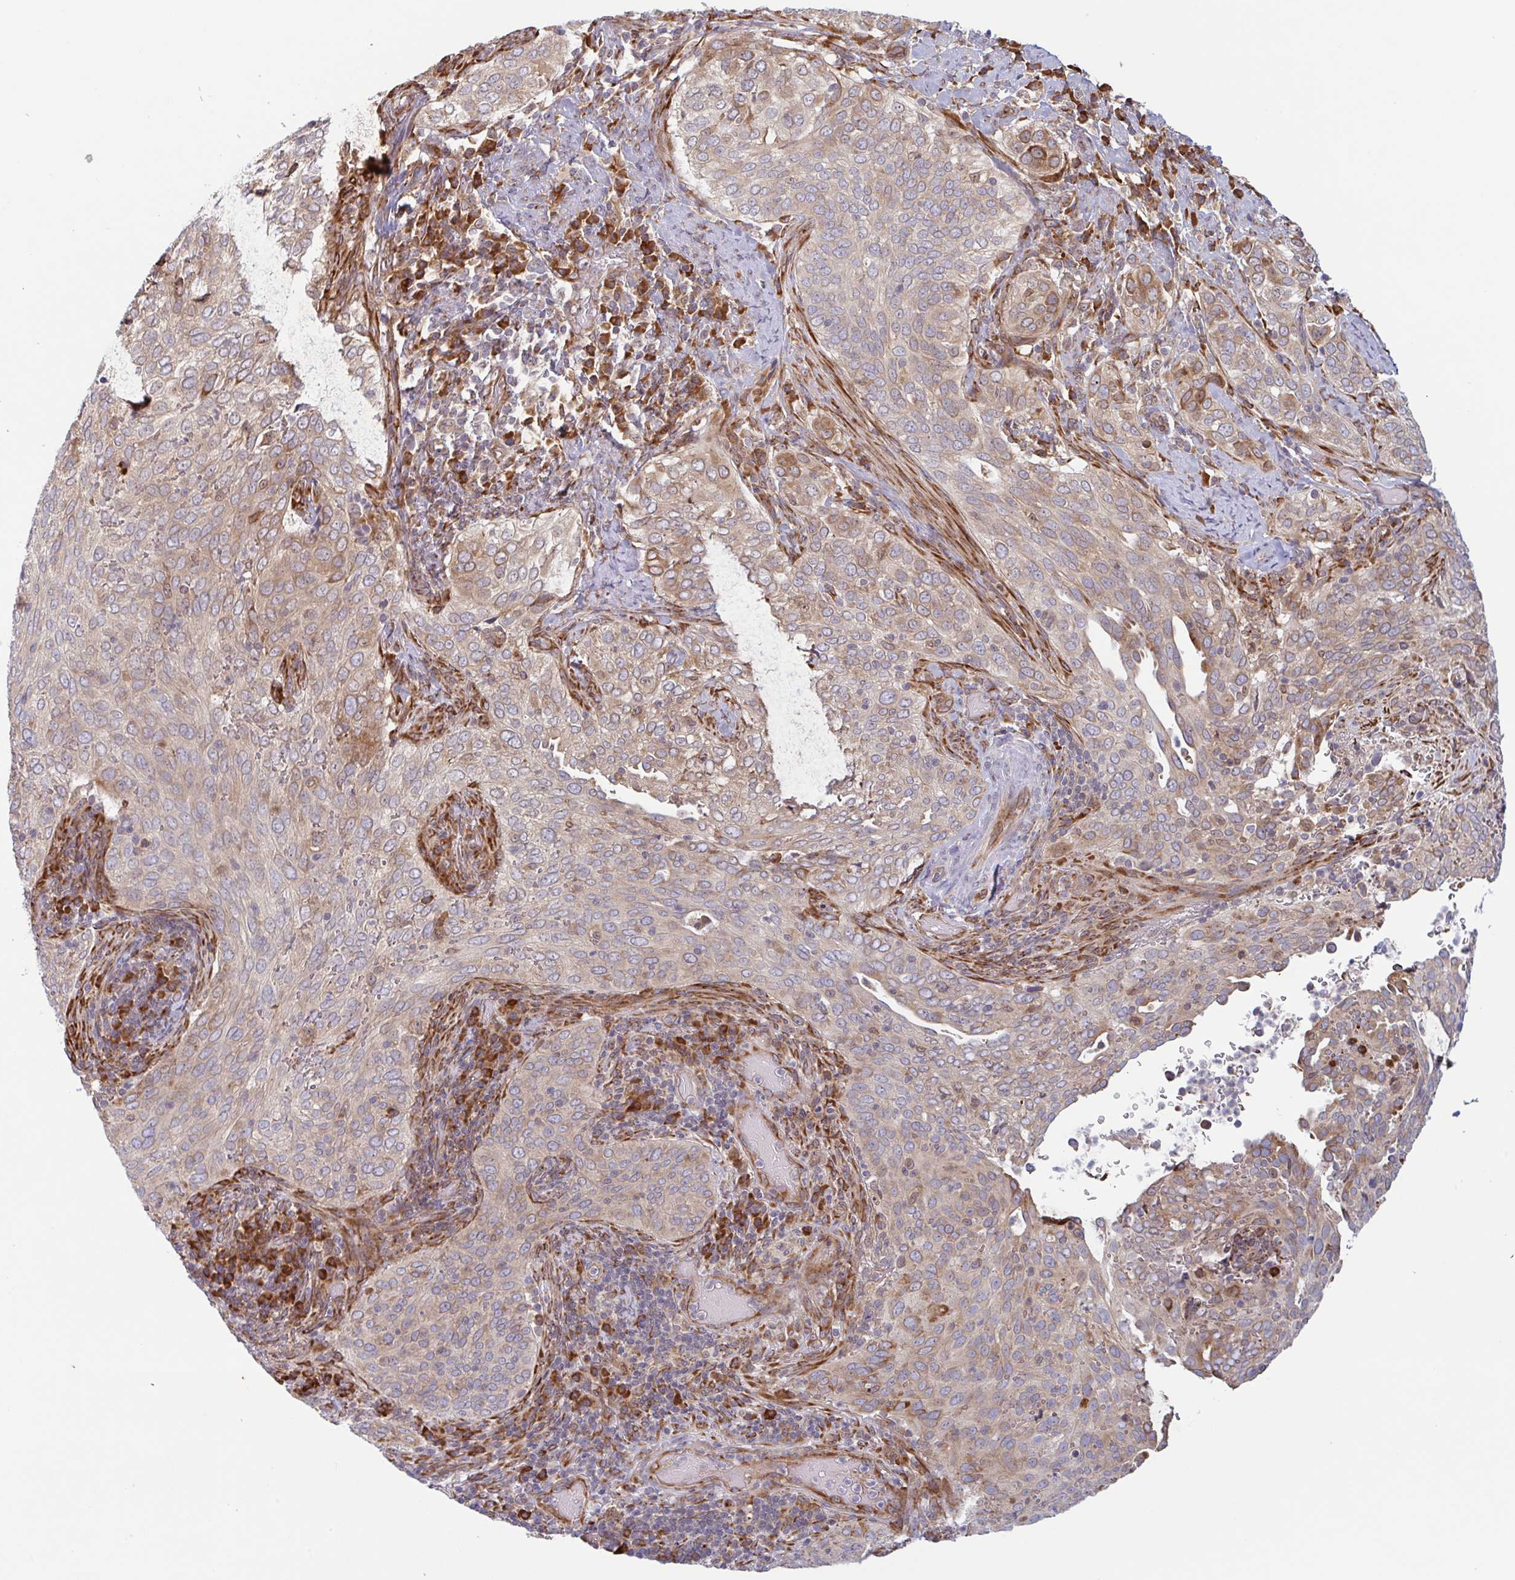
{"staining": {"intensity": "weak", "quantity": "25%-75%", "location": "cytoplasmic/membranous"}, "tissue": "cervical cancer", "cell_type": "Tumor cells", "image_type": "cancer", "snomed": [{"axis": "morphology", "description": "Squamous cell carcinoma, NOS"}, {"axis": "topography", "description": "Cervix"}], "caption": "Squamous cell carcinoma (cervical) tissue displays weak cytoplasmic/membranous staining in about 25%-75% of tumor cells", "gene": "RIT1", "patient": {"sex": "female", "age": 38}}